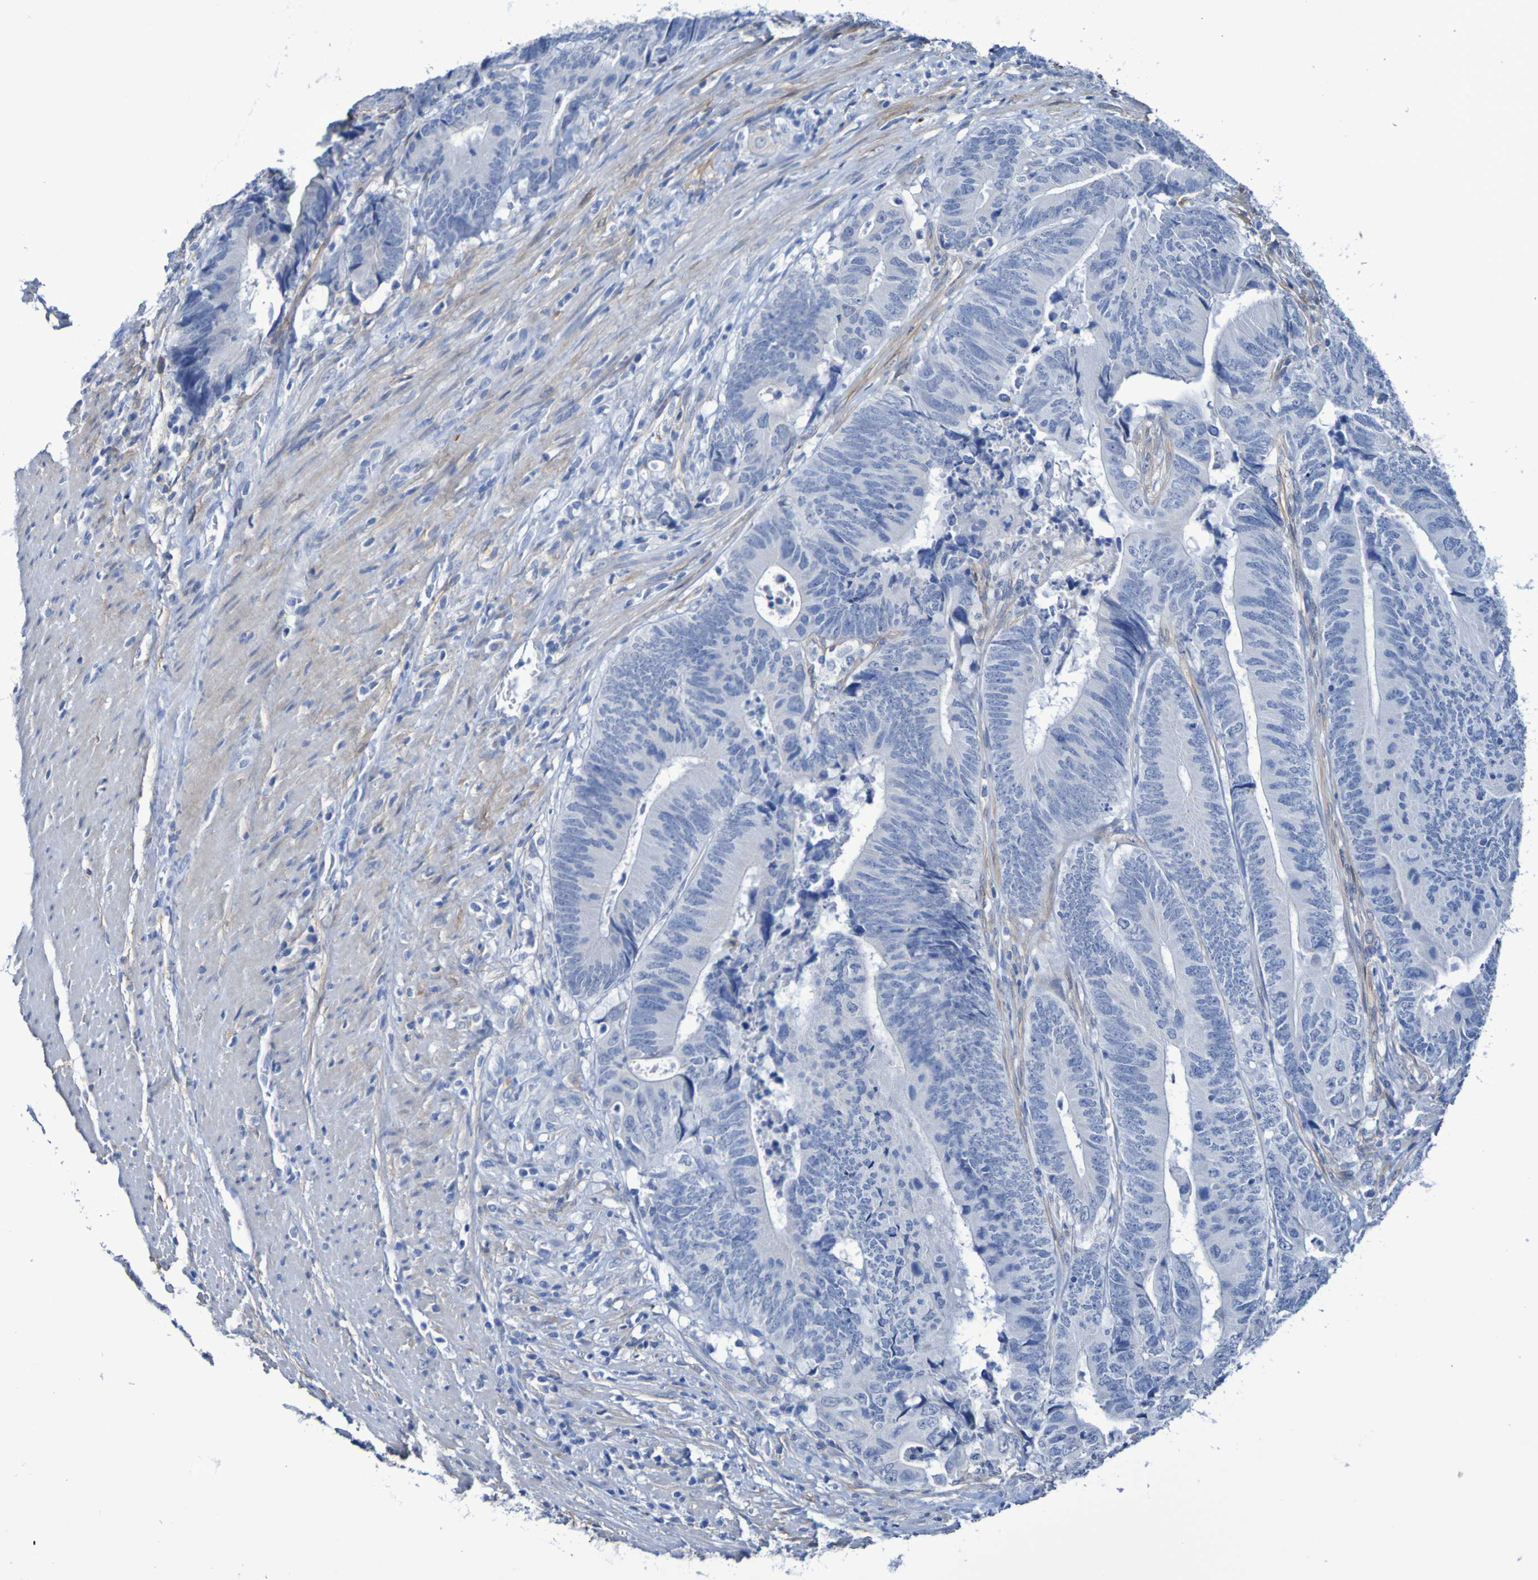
{"staining": {"intensity": "negative", "quantity": "none", "location": "none"}, "tissue": "colorectal cancer", "cell_type": "Tumor cells", "image_type": "cancer", "snomed": [{"axis": "morphology", "description": "Normal tissue, NOS"}, {"axis": "morphology", "description": "Adenocarcinoma, NOS"}, {"axis": "topography", "description": "Colon"}], "caption": "Protein analysis of colorectal cancer demonstrates no significant staining in tumor cells.", "gene": "SGCB", "patient": {"sex": "male", "age": 56}}